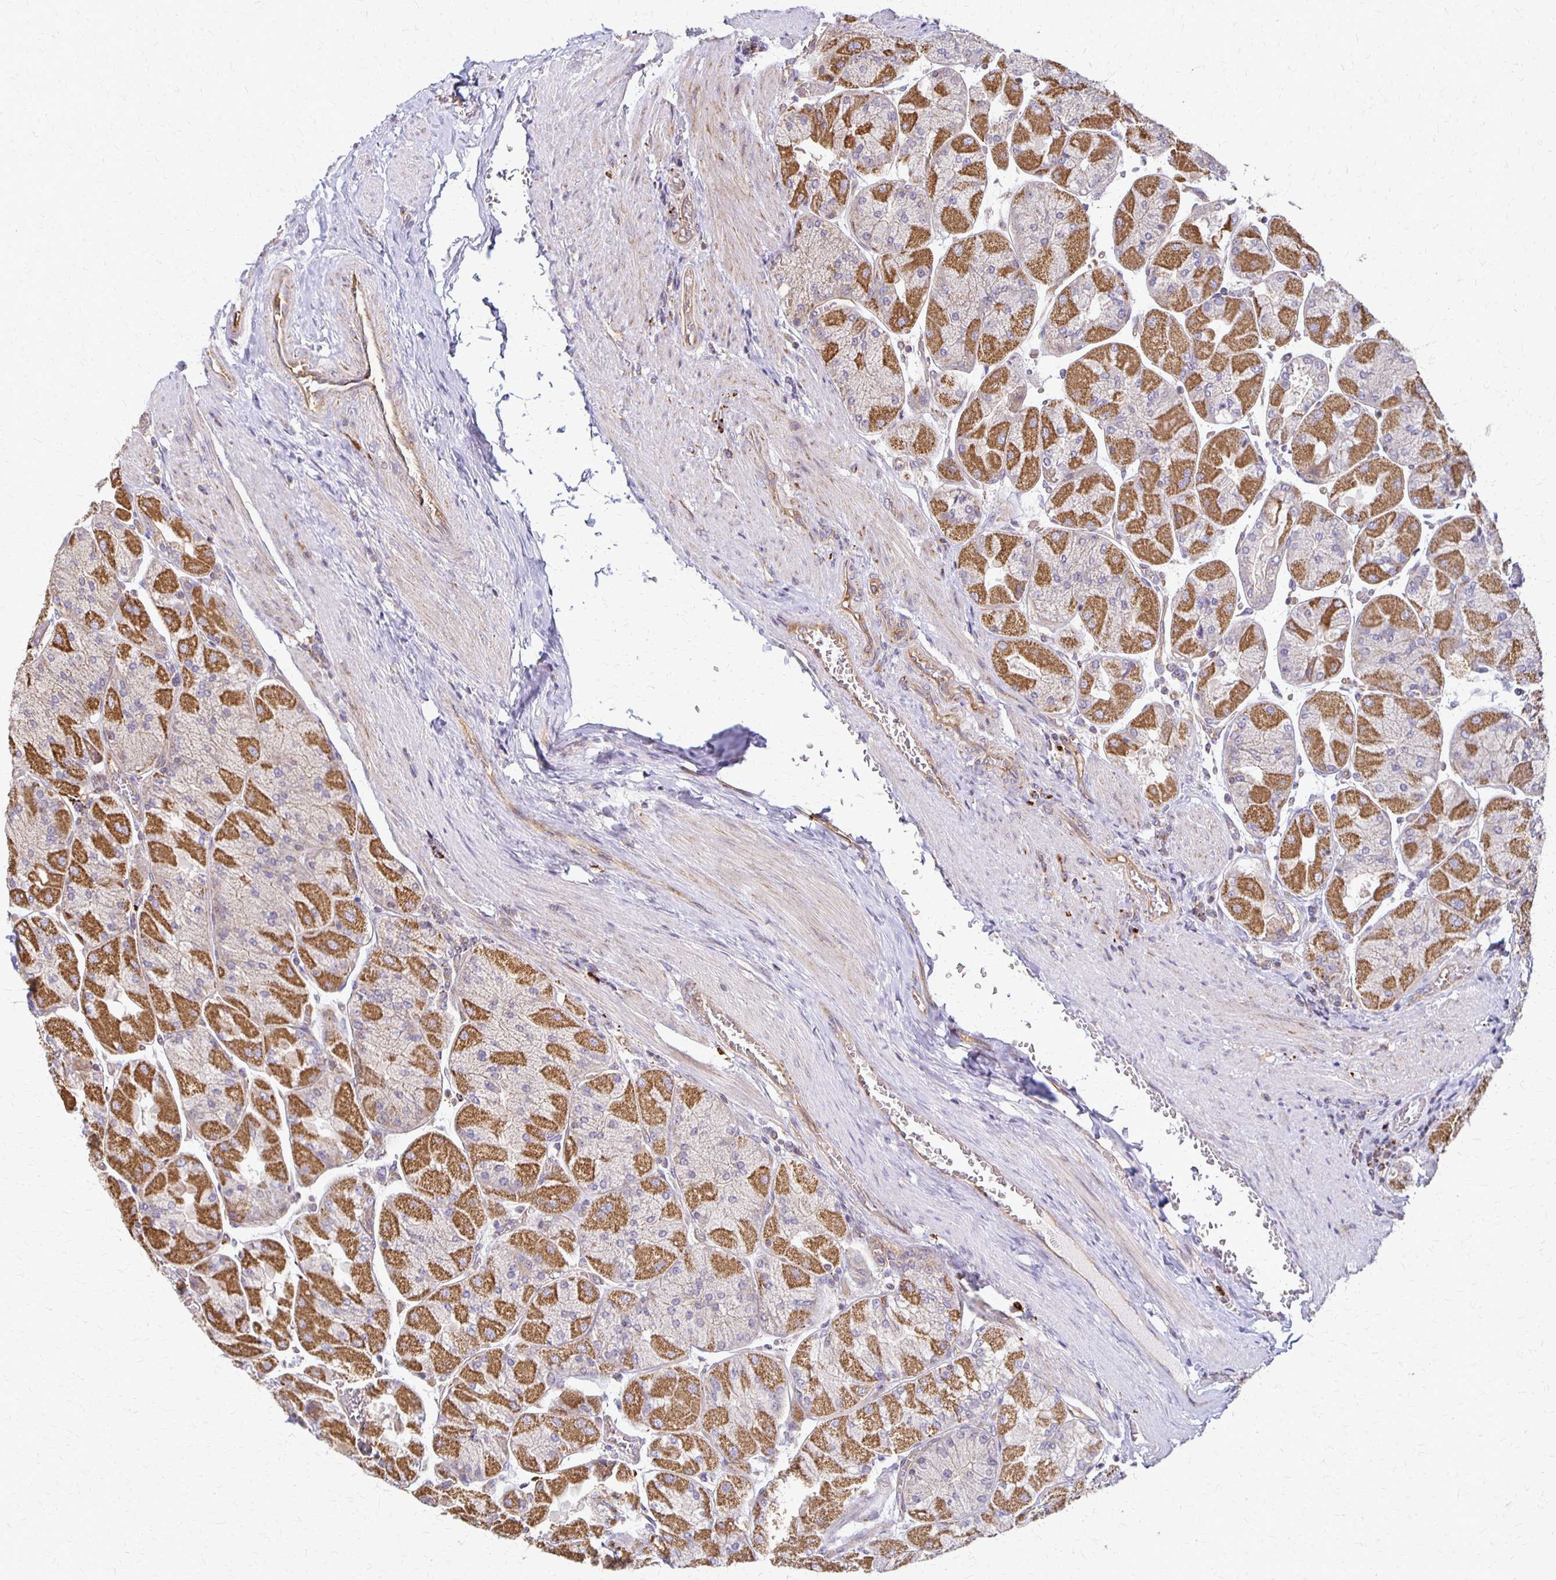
{"staining": {"intensity": "moderate", "quantity": "25%-75%", "location": "cytoplasmic/membranous"}, "tissue": "stomach", "cell_type": "Glandular cells", "image_type": "normal", "snomed": [{"axis": "morphology", "description": "Normal tissue, NOS"}, {"axis": "topography", "description": "Stomach"}], "caption": "Immunohistochemical staining of unremarkable stomach displays moderate cytoplasmic/membranous protein staining in about 25%-75% of glandular cells.", "gene": "EIF4EBP2", "patient": {"sex": "female", "age": 61}}